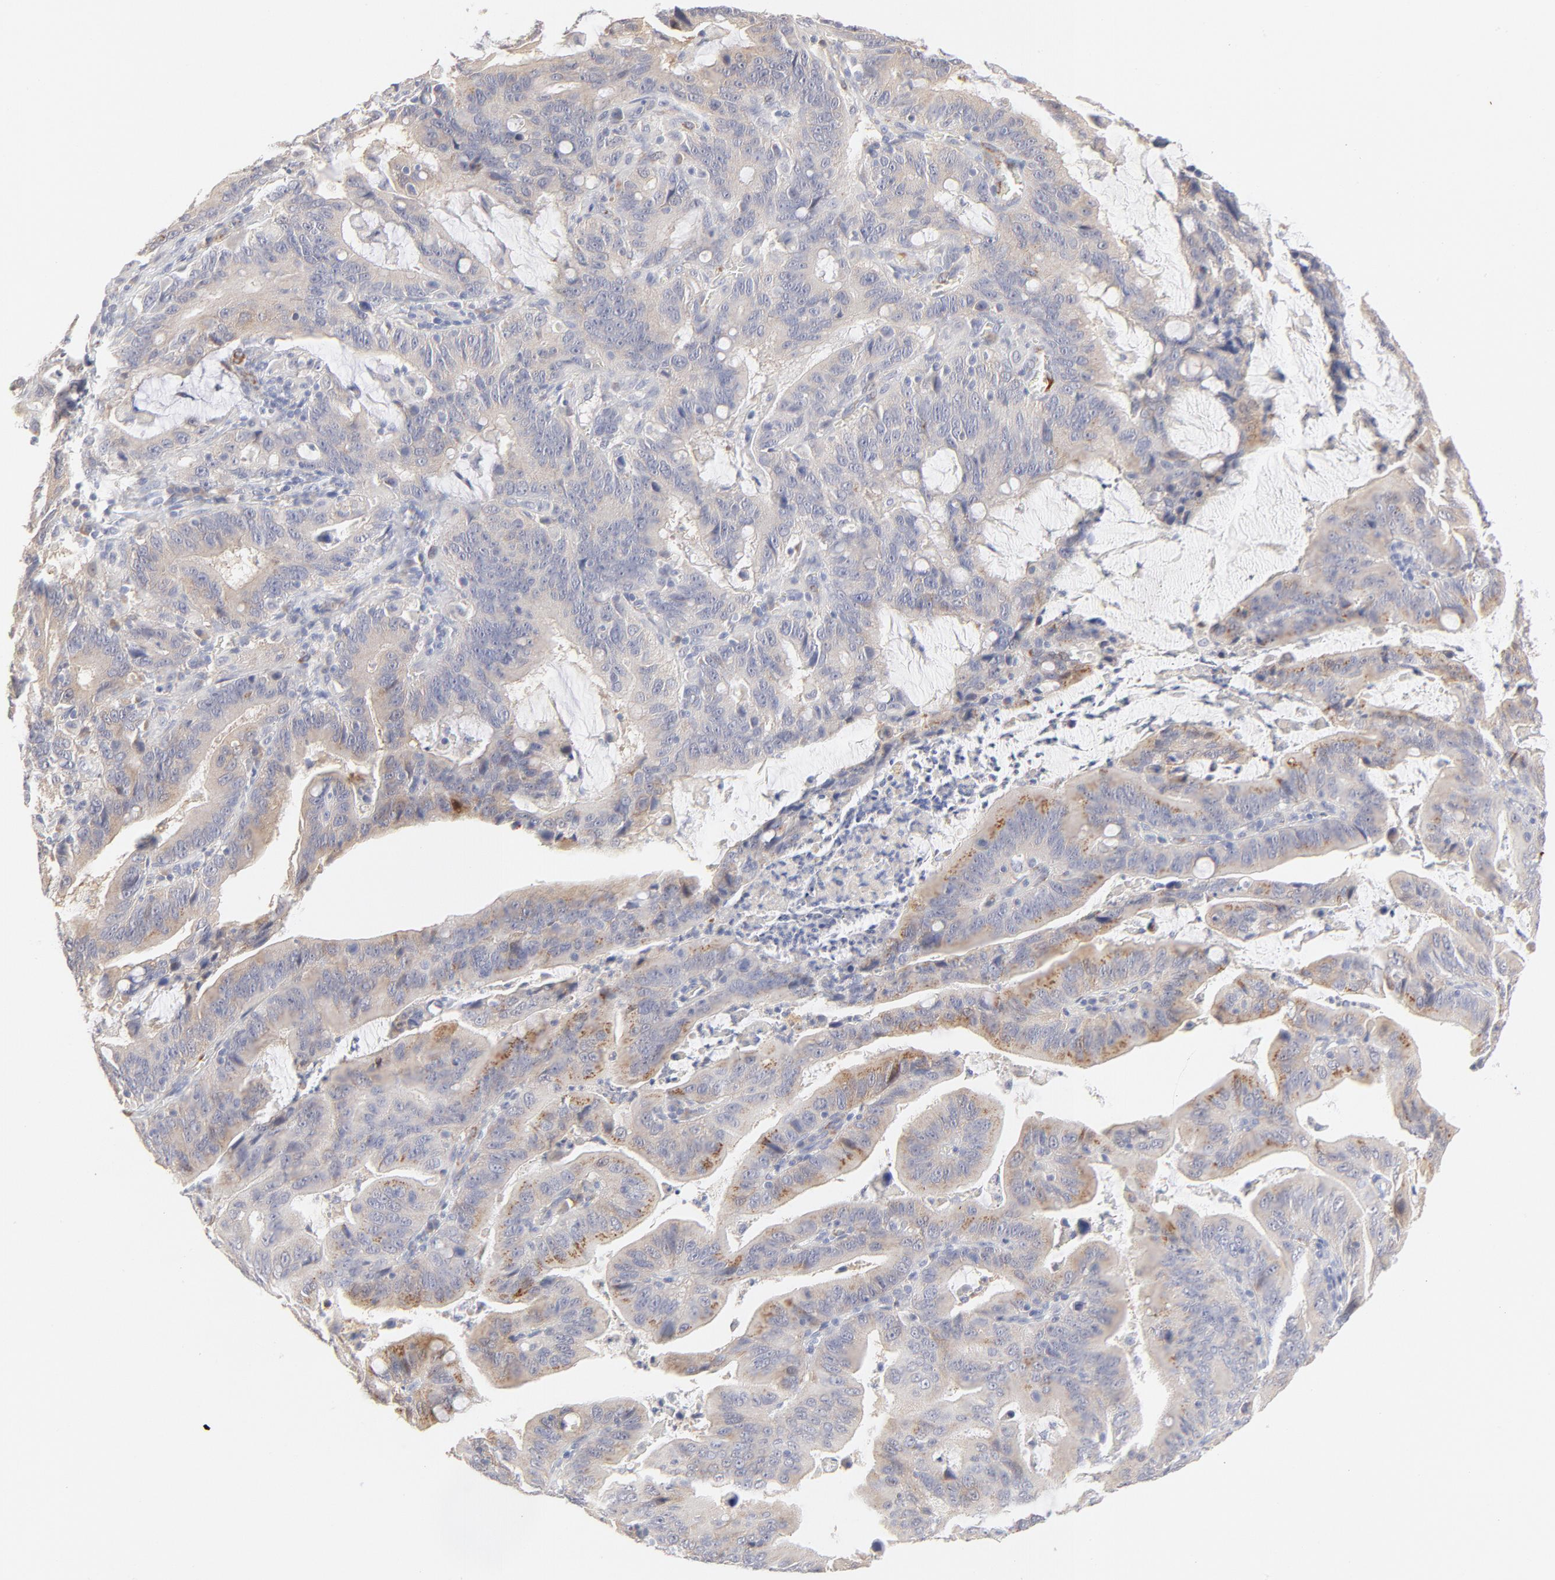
{"staining": {"intensity": "moderate", "quantity": "25%-75%", "location": "cytoplasmic/membranous"}, "tissue": "stomach cancer", "cell_type": "Tumor cells", "image_type": "cancer", "snomed": [{"axis": "morphology", "description": "Adenocarcinoma, NOS"}, {"axis": "topography", "description": "Stomach, upper"}], "caption": "The image demonstrates staining of adenocarcinoma (stomach), revealing moderate cytoplasmic/membranous protein staining (brown color) within tumor cells.", "gene": "NKX2-2", "patient": {"sex": "male", "age": 63}}